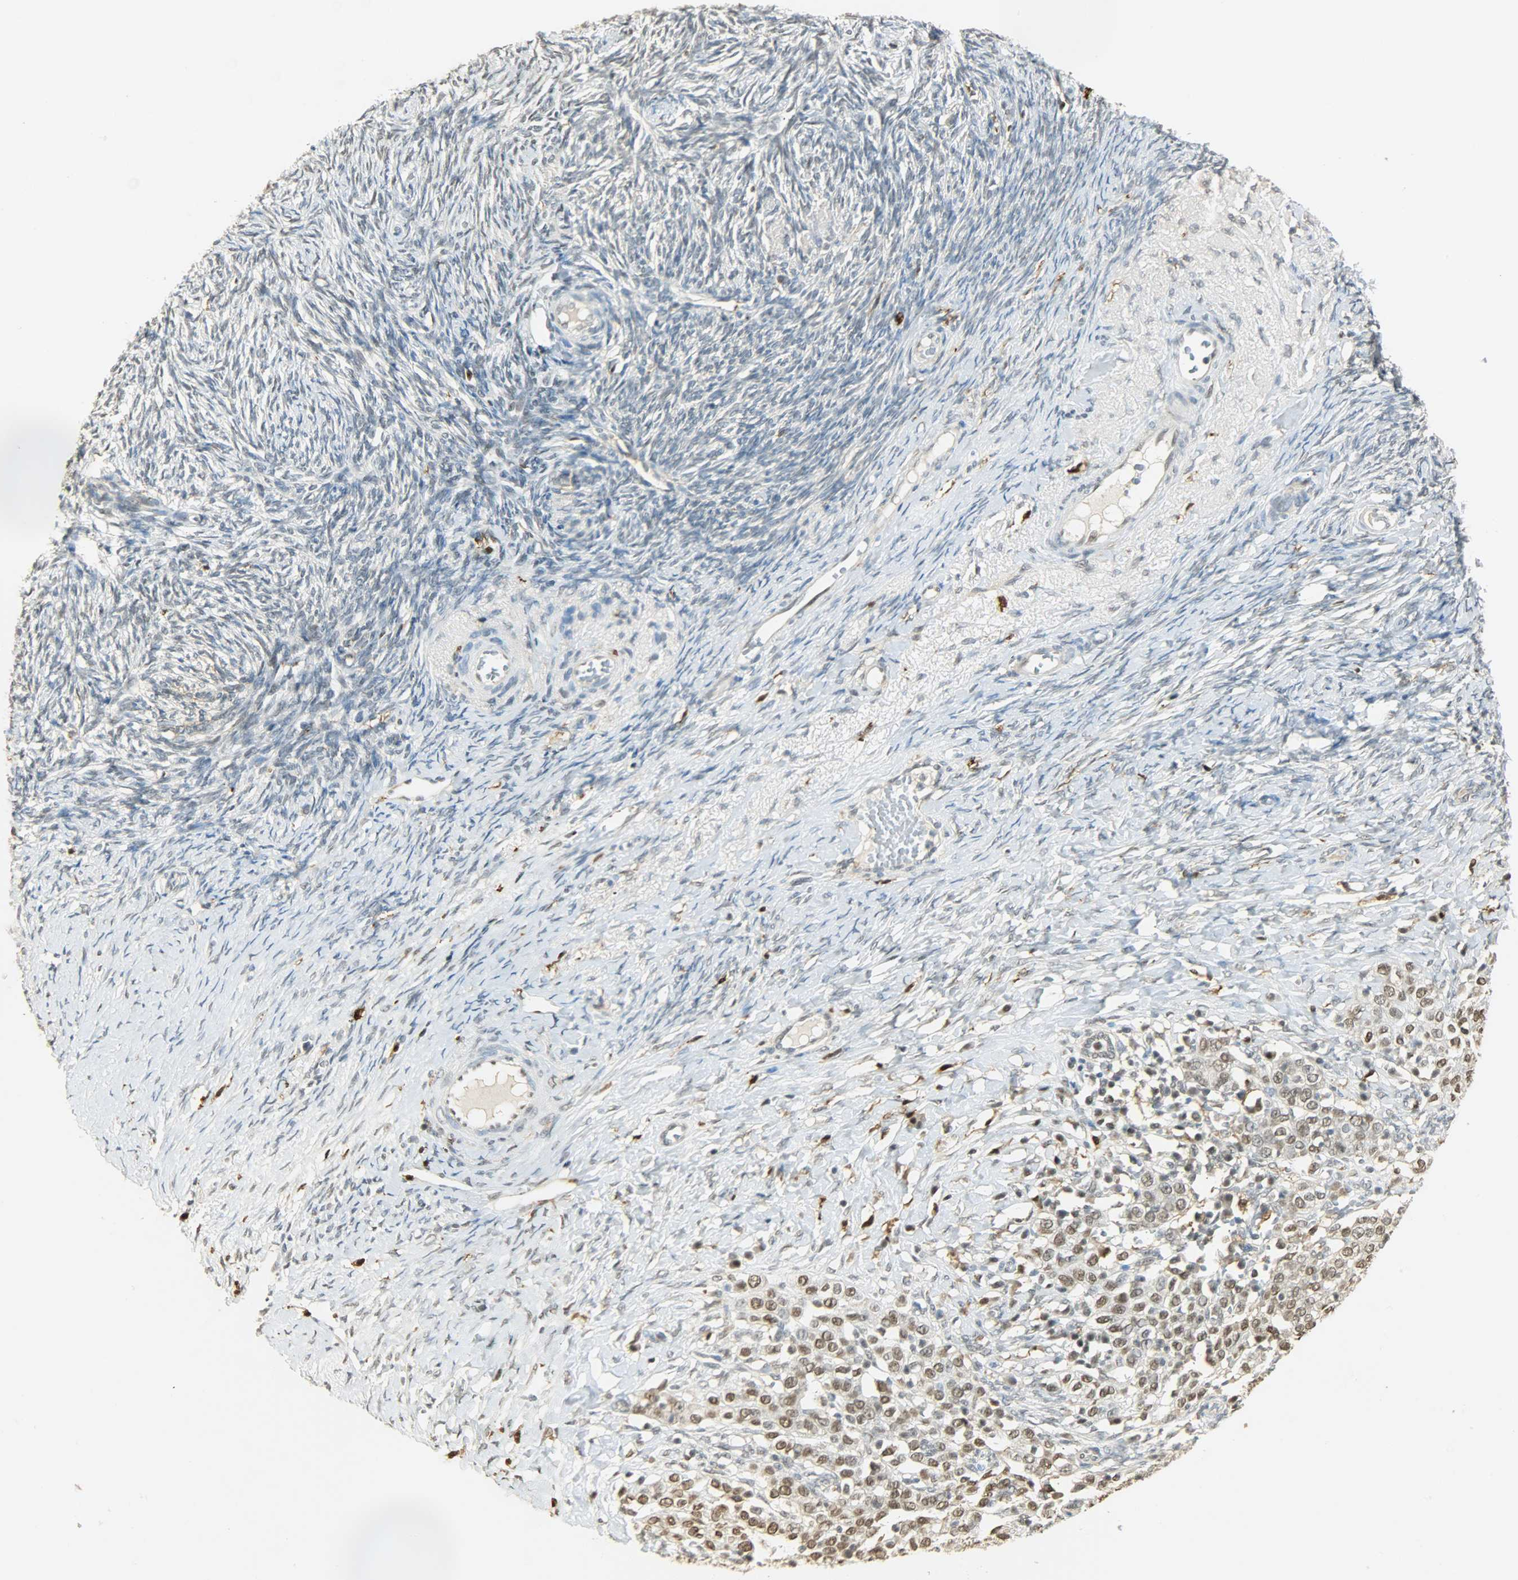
{"staining": {"intensity": "moderate", "quantity": ">75%", "location": "nuclear"}, "tissue": "ovarian cancer", "cell_type": "Tumor cells", "image_type": "cancer", "snomed": [{"axis": "morphology", "description": "Normal tissue, NOS"}, {"axis": "morphology", "description": "Cystadenocarcinoma, serous, NOS"}, {"axis": "topography", "description": "Ovary"}], "caption": "Immunohistochemical staining of ovarian serous cystadenocarcinoma exhibits medium levels of moderate nuclear positivity in about >75% of tumor cells.", "gene": "NGFR", "patient": {"sex": "female", "age": 62}}